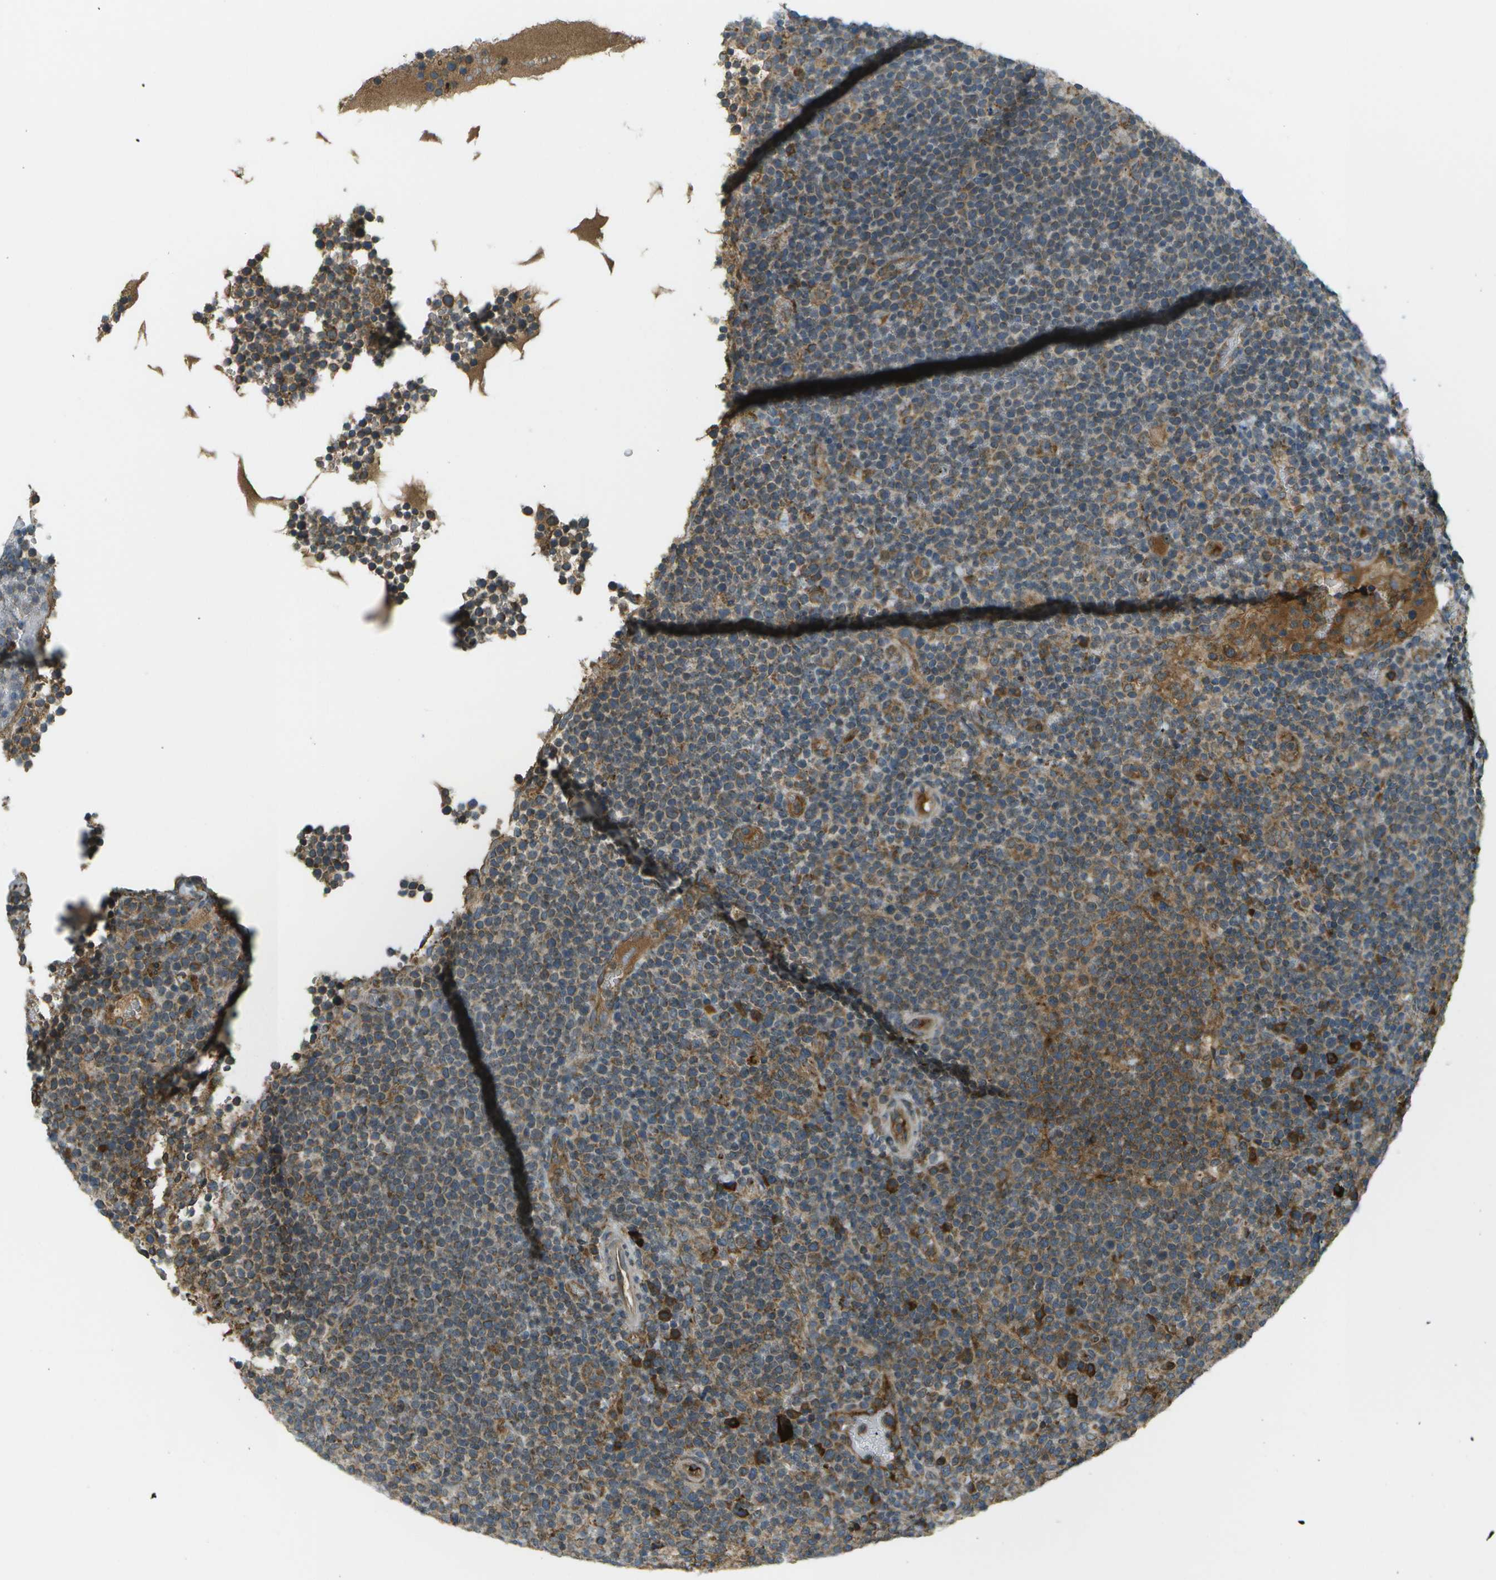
{"staining": {"intensity": "moderate", "quantity": "<25%", "location": "cytoplasmic/membranous"}, "tissue": "lymphoma", "cell_type": "Tumor cells", "image_type": "cancer", "snomed": [{"axis": "morphology", "description": "Malignant lymphoma, non-Hodgkin's type, High grade"}, {"axis": "topography", "description": "Lymph node"}], "caption": "Immunohistochemical staining of human high-grade malignant lymphoma, non-Hodgkin's type reveals low levels of moderate cytoplasmic/membranous protein expression in approximately <25% of tumor cells.", "gene": "USP30", "patient": {"sex": "male", "age": 61}}